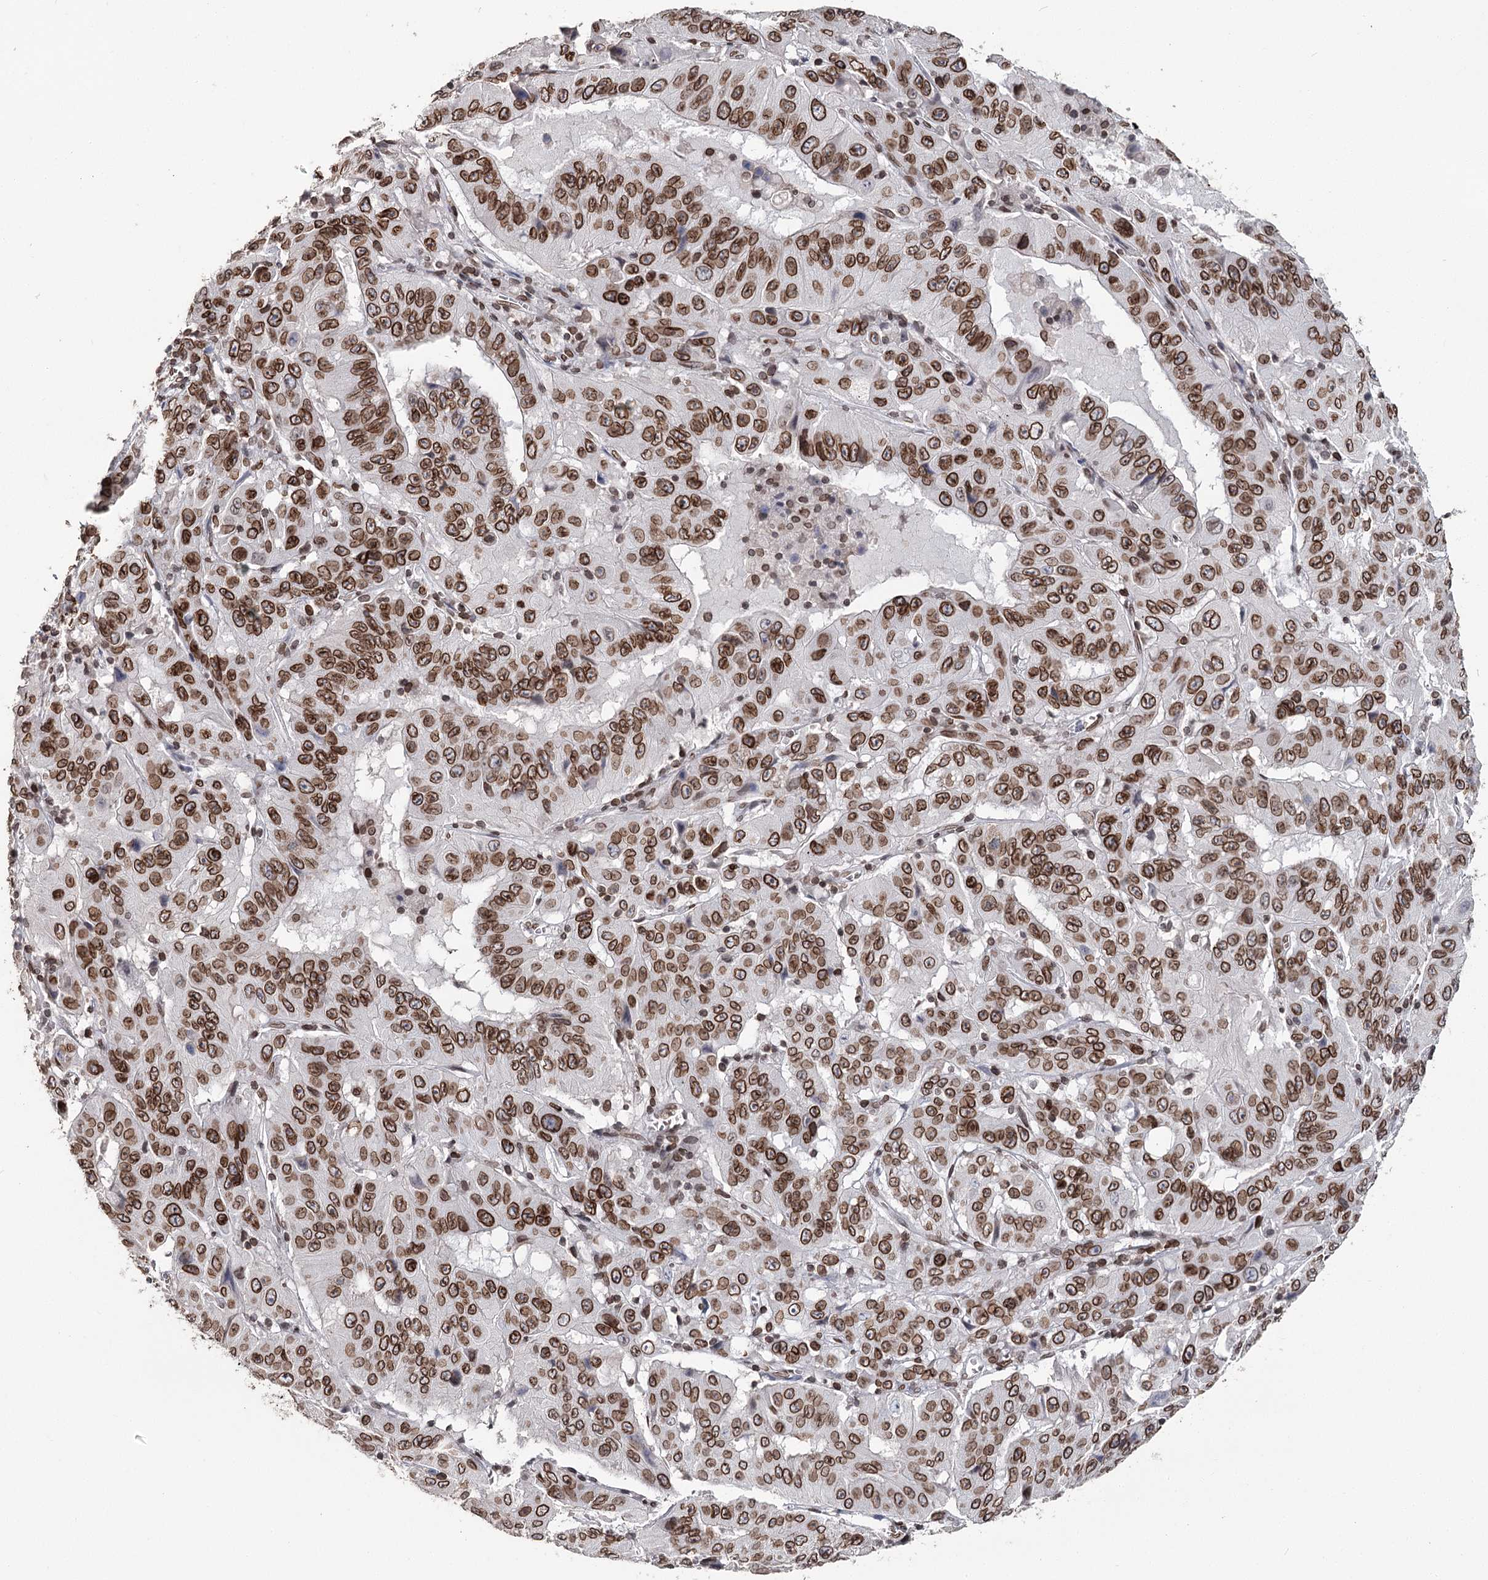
{"staining": {"intensity": "strong", "quantity": ">75%", "location": "cytoplasmic/membranous,nuclear"}, "tissue": "pancreatic cancer", "cell_type": "Tumor cells", "image_type": "cancer", "snomed": [{"axis": "morphology", "description": "Adenocarcinoma, NOS"}, {"axis": "topography", "description": "Pancreas"}], "caption": "Adenocarcinoma (pancreatic) was stained to show a protein in brown. There is high levels of strong cytoplasmic/membranous and nuclear positivity in about >75% of tumor cells.", "gene": "KIAA0930", "patient": {"sex": "male", "age": 63}}